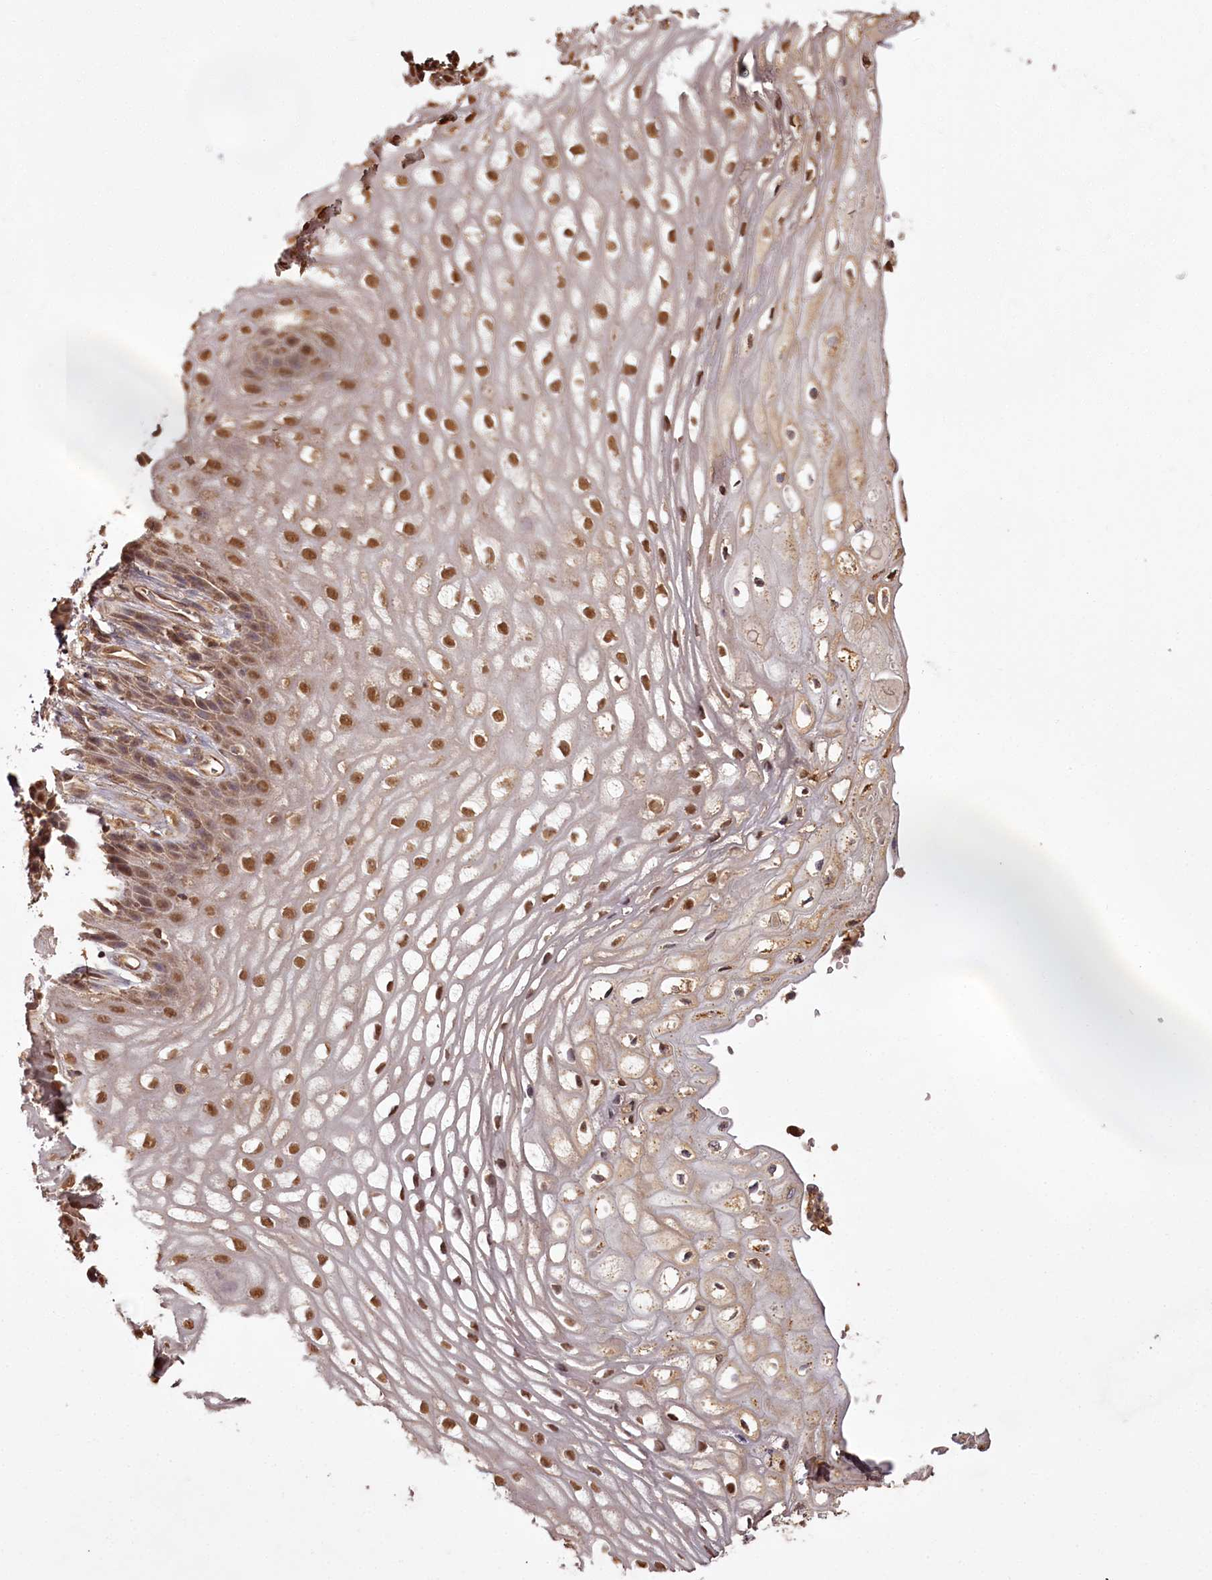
{"staining": {"intensity": "moderate", "quantity": ">75%", "location": "nuclear"}, "tissue": "vagina", "cell_type": "Squamous epithelial cells", "image_type": "normal", "snomed": [{"axis": "morphology", "description": "Normal tissue, NOS"}, {"axis": "topography", "description": "Vagina"}], "caption": "This is a micrograph of IHC staining of unremarkable vagina, which shows moderate expression in the nuclear of squamous epithelial cells.", "gene": "NPRL2", "patient": {"sex": "female", "age": 60}}